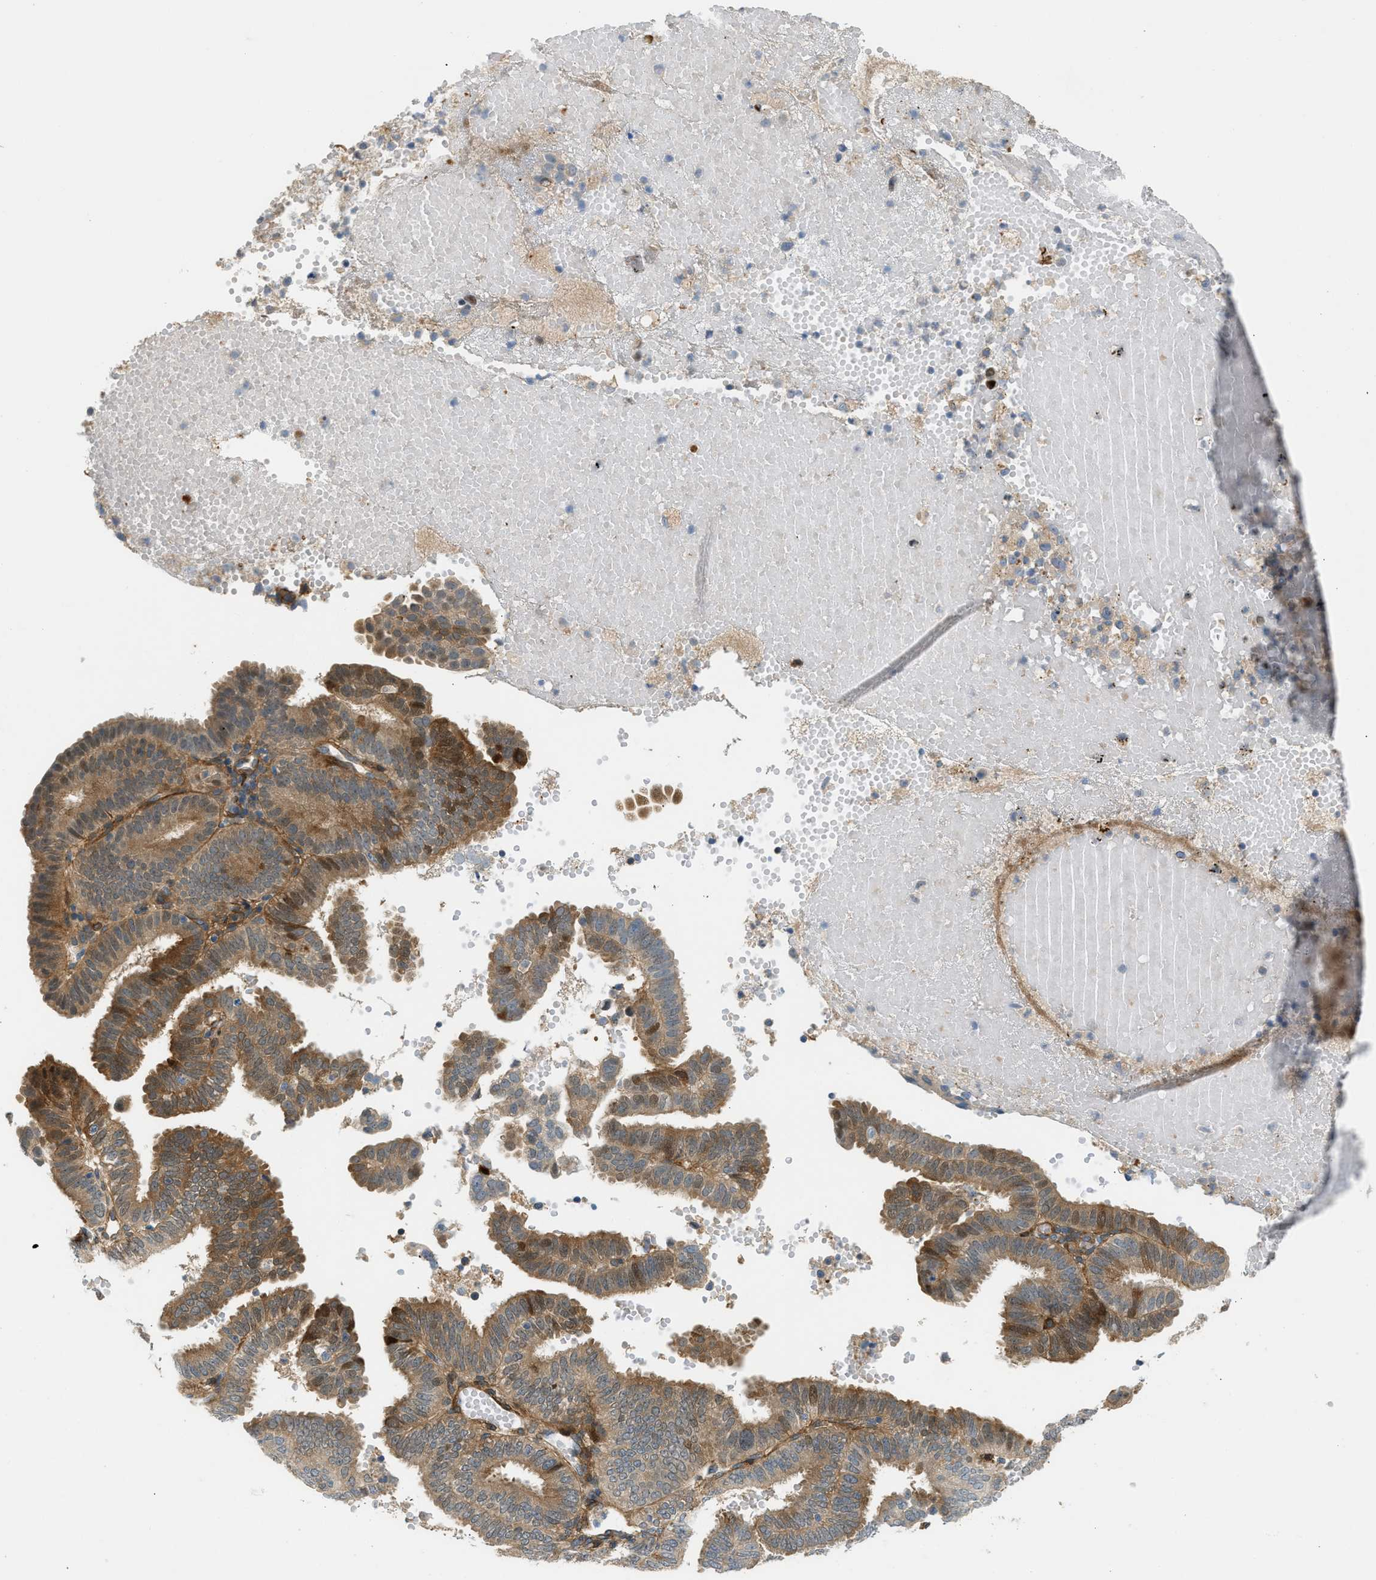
{"staining": {"intensity": "moderate", "quantity": ">75%", "location": "cytoplasmic/membranous"}, "tissue": "endometrial cancer", "cell_type": "Tumor cells", "image_type": "cancer", "snomed": [{"axis": "morphology", "description": "Adenocarcinoma, NOS"}, {"axis": "topography", "description": "Endometrium"}], "caption": "Tumor cells demonstrate medium levels of moderate cytoplasmic/membranous staining in about >75% of cells in adenocarcinoma (endometrial).", "gene": "EDNRA", "patient": {"sex": "female", "age": 58}}